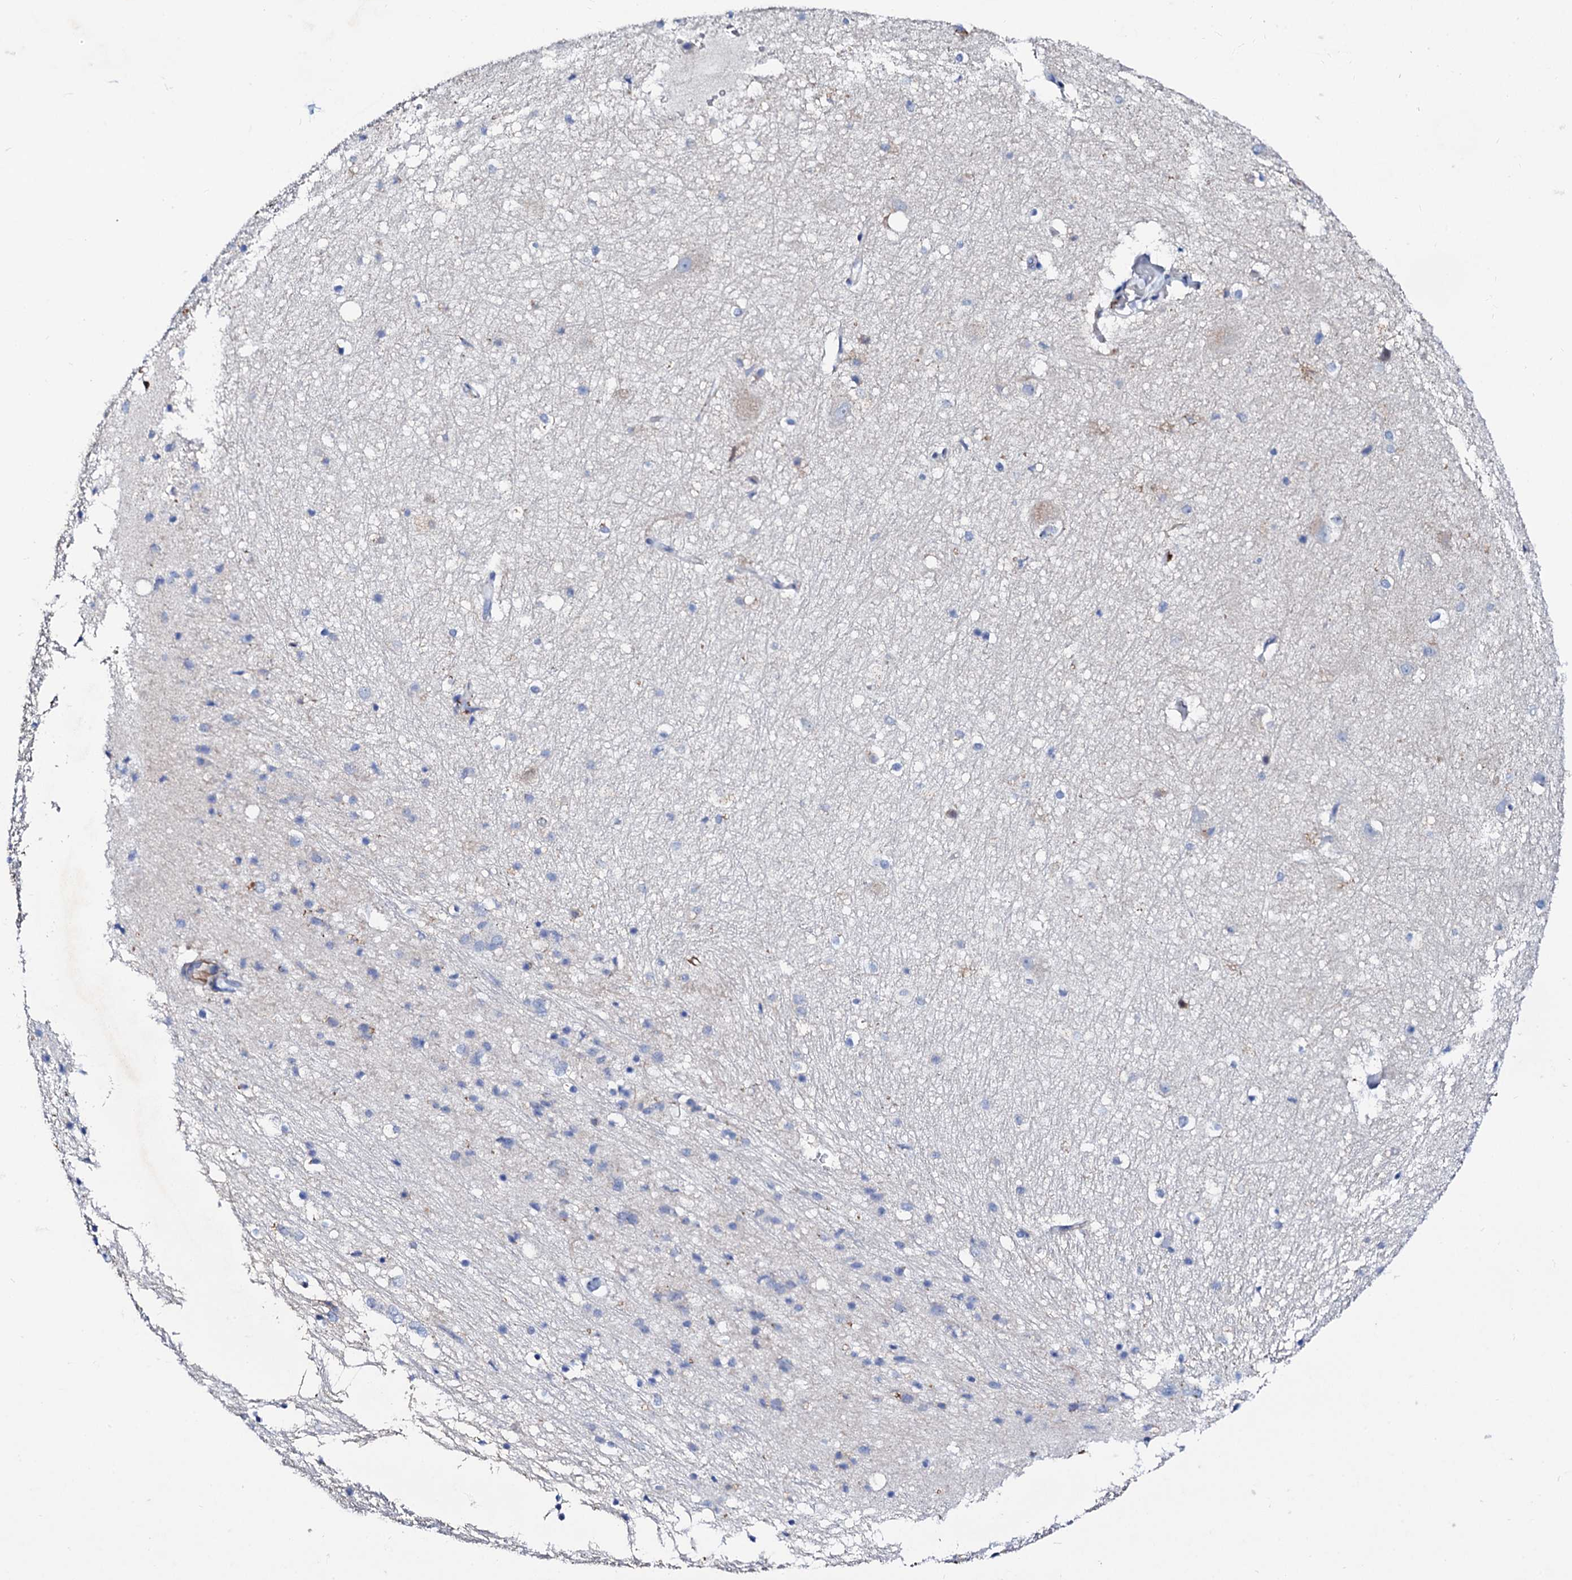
{"staining": {"intensity": "negative", "quantity": "none", "location": "none"}, "tissue": "hippocampus", "cell_type": "Glial cells", "image_type": "normal", "snomed": [{"axis": "morphology", "description": "Normal tissue, NOS"}, {"axis": "topography", "description": "Hippocampus"}], "caption": "High power microscopy micrograph of an immunohistochemistry image of unremarkable hippocampus, revealing no significant positivity in glial cells.", "gene": "GLB1L3", "patient": {"sex": "female", "age": 52}}